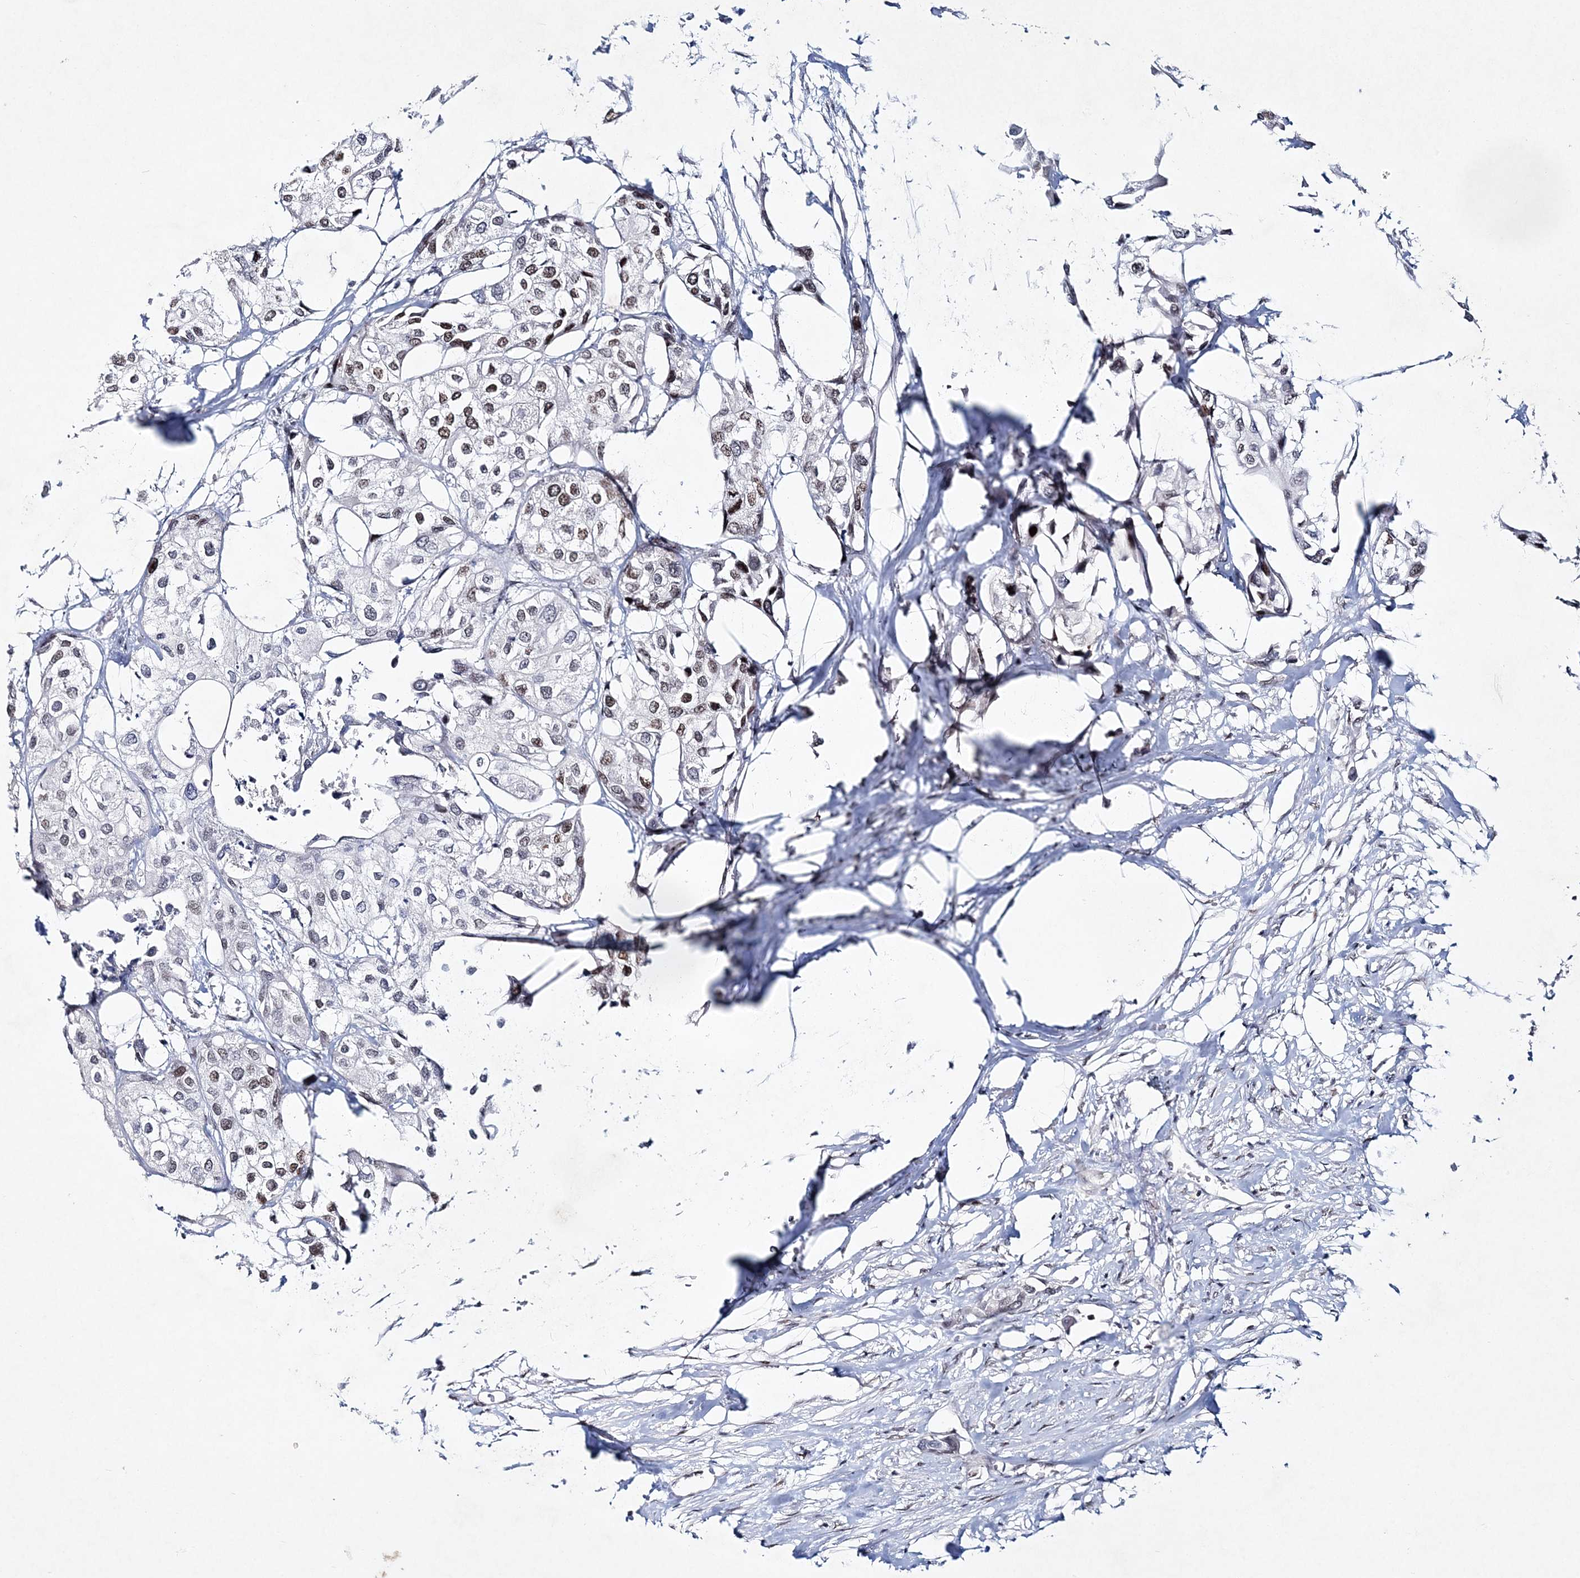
{"staining": {"intensity": "moderate", "quantity": "<25%", "location": "nuclear"}, "tissue": "urothelial cancer", "cell_type": "Tumor cells", "image_type": "cancer", "snomed": [{"axis": "morphology", "description": "Urothelial carcinoma, High grade"}, {"axis": "topography", "description": "Urinary bladder"}], "caption": "Urothelial cancer stained with immunohistochemistry reveals moderate nuclear expression in about <25% of tumor cells. The protein of interest is stained brown, and the nuclei are stained in blue (DAB (3,3'-diaminobenzidine) IHC with brightfield microscopy, high magnification).", "gene": "LRRFIP2", "patient": {"sex": "male", "age": 64}}